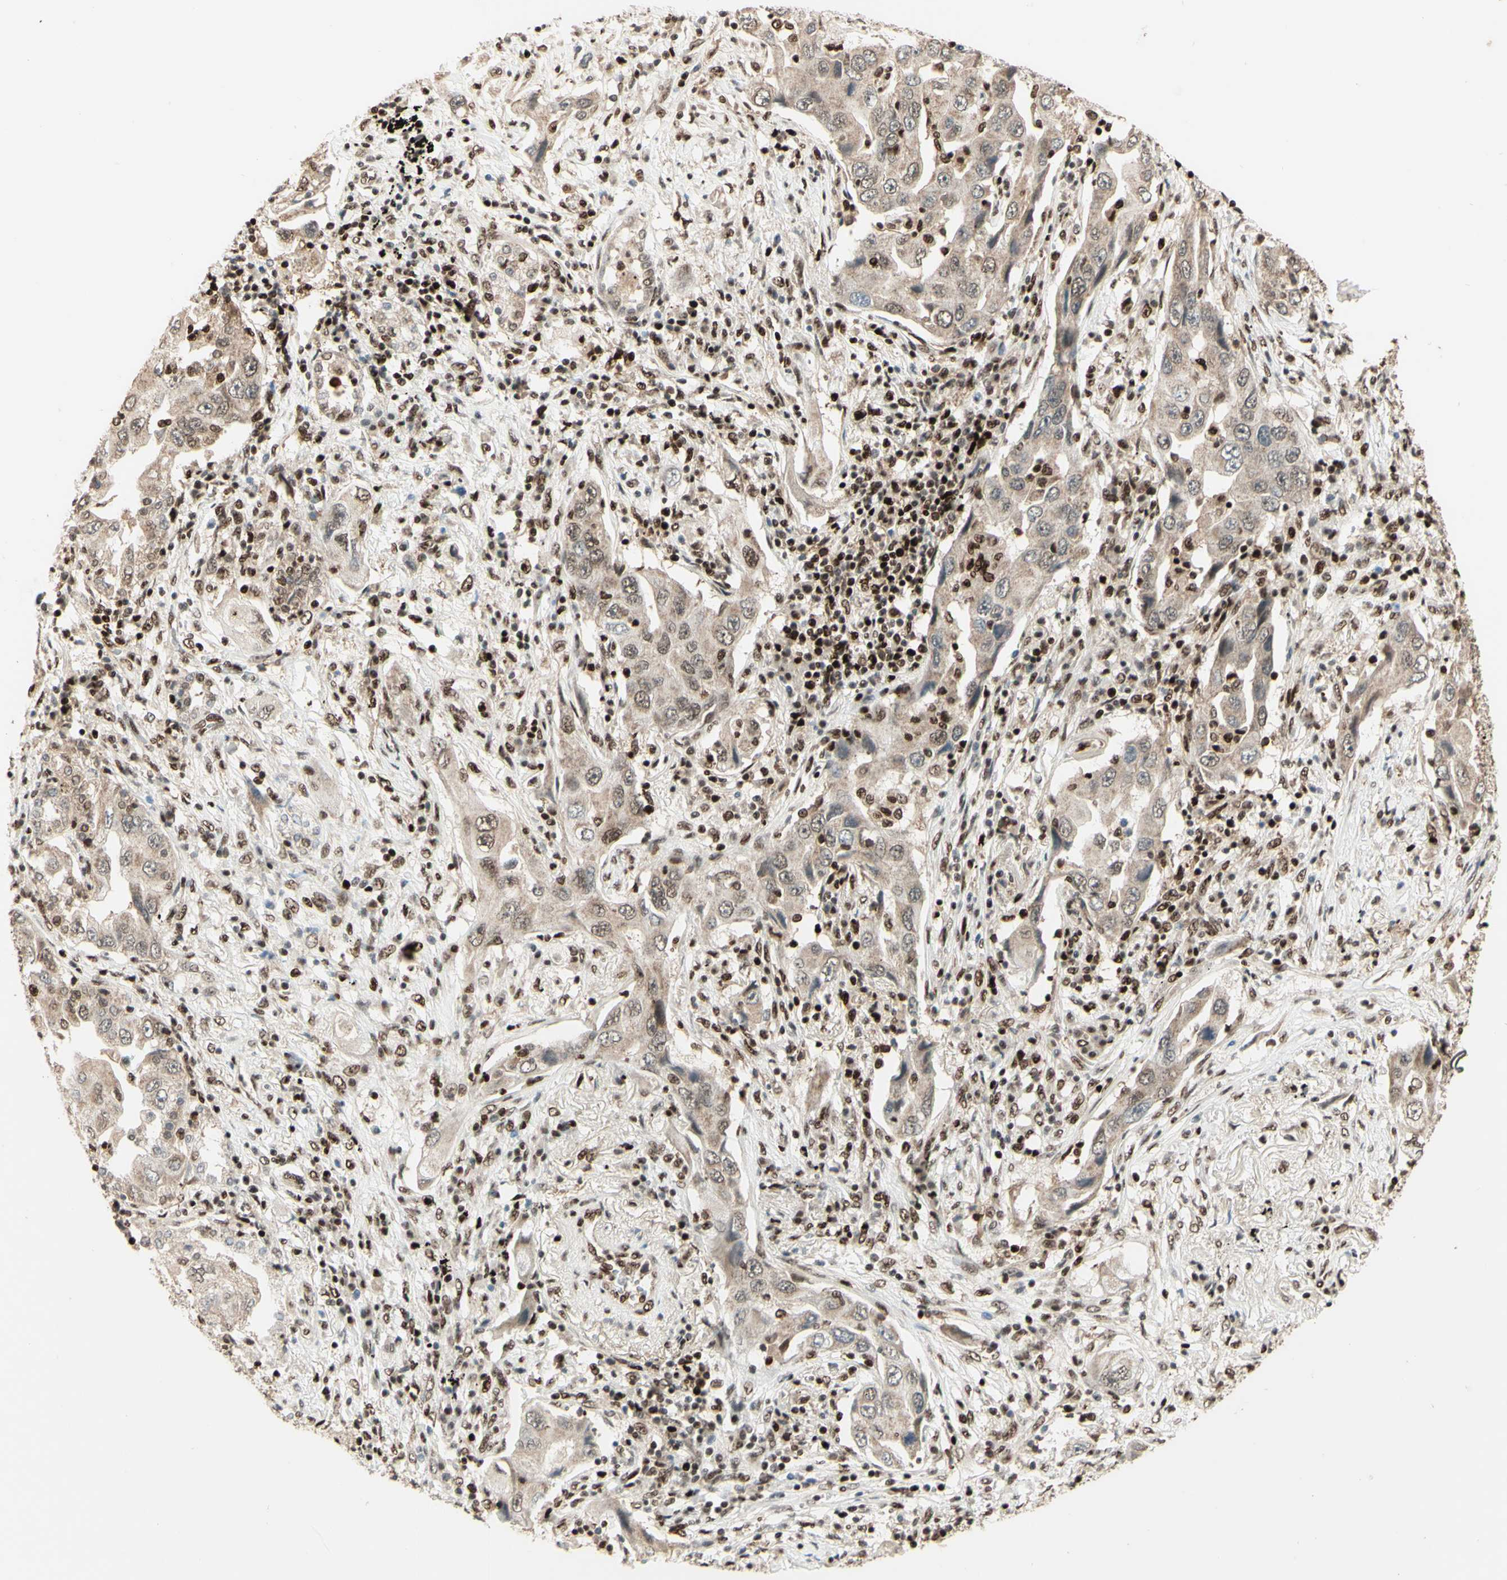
{"staining": {"intensity": "weak", "quantity": ">75%", "location": "cytoplasmic/membranous,nuclear"}, "tissue": "lung cancer", "cell_type": "Tumor cells", "image_type": "cancer", "snomed": [{"axis": "morphology", "description": "Adenocarcinoma, NOS"}, {"axis": "topography", "description": "Lung"}], "caption": "This histopathology image shows lung cancer stained with immunohistochemistry to label a protein in brown. The cytoplasmic/membranous and nuclear of tumor cells show weak positivity for the protein. Nuclei are counter-stained blue.", "gene": "NR3C1", "patient": {"sex": "female", "age": 65}}